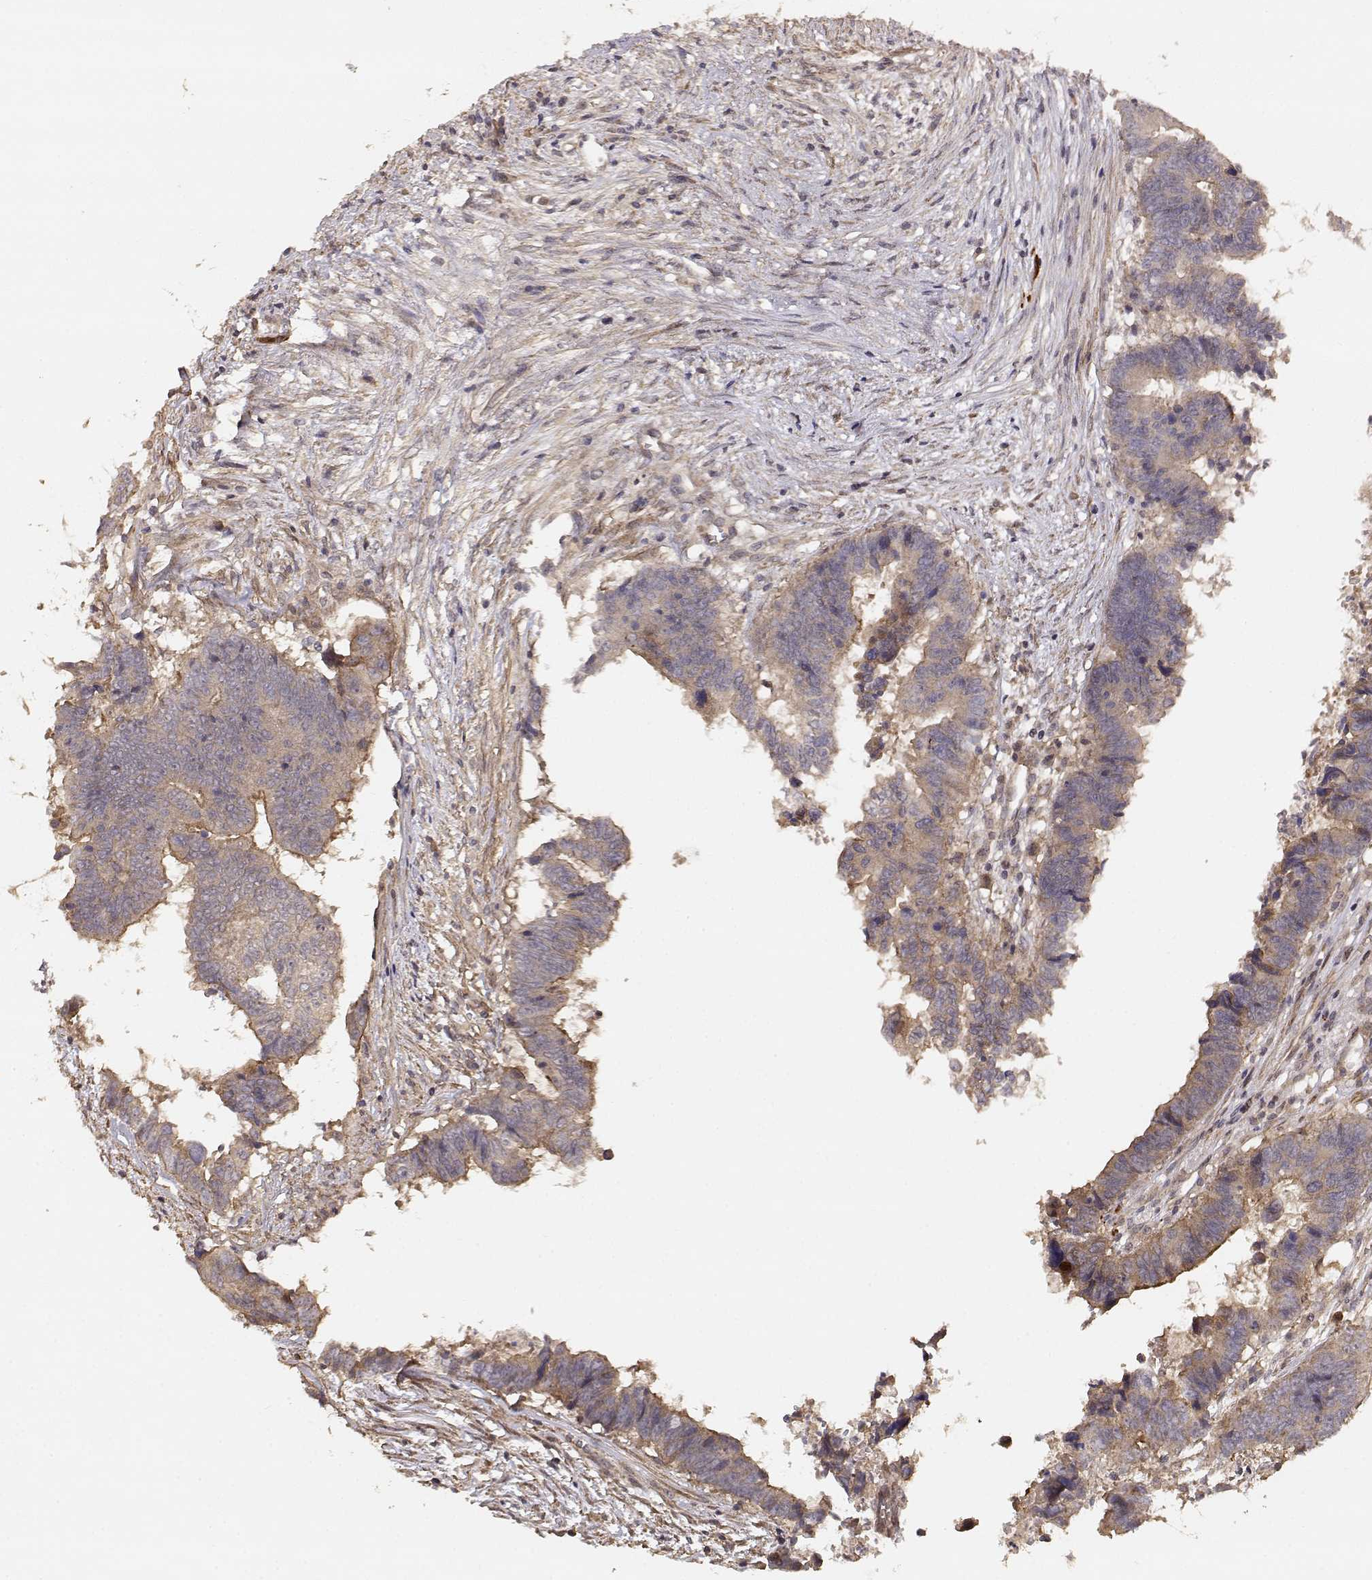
{"staining": {"intensity": "weak", "quantity": ">75%", "location": "cytoplasmic/membranous"}, "tissue": "colorectal cancer", "cell_type": "Tumor cells", "image_type": "cancer", "snomed": [{"axis": "morphology", "description": "Adenocarcinoma, NOS"}, {"axis": "topography", "description": "Colon"}], "caption": "Immunohistochemistry (IHC) micrograph of neoplastic tissue: human adenocarcinoma (colorectal) stained using immunohistochemistry (IHC) demonstrates low levels of weak protein expression localized specifically in the cytoplasmic/membranous of tumor cells, appearing as a cytoplasmic/membranous brown color.", "gene": "PICK1", "patient": {"sex": "female", "age": 82}}